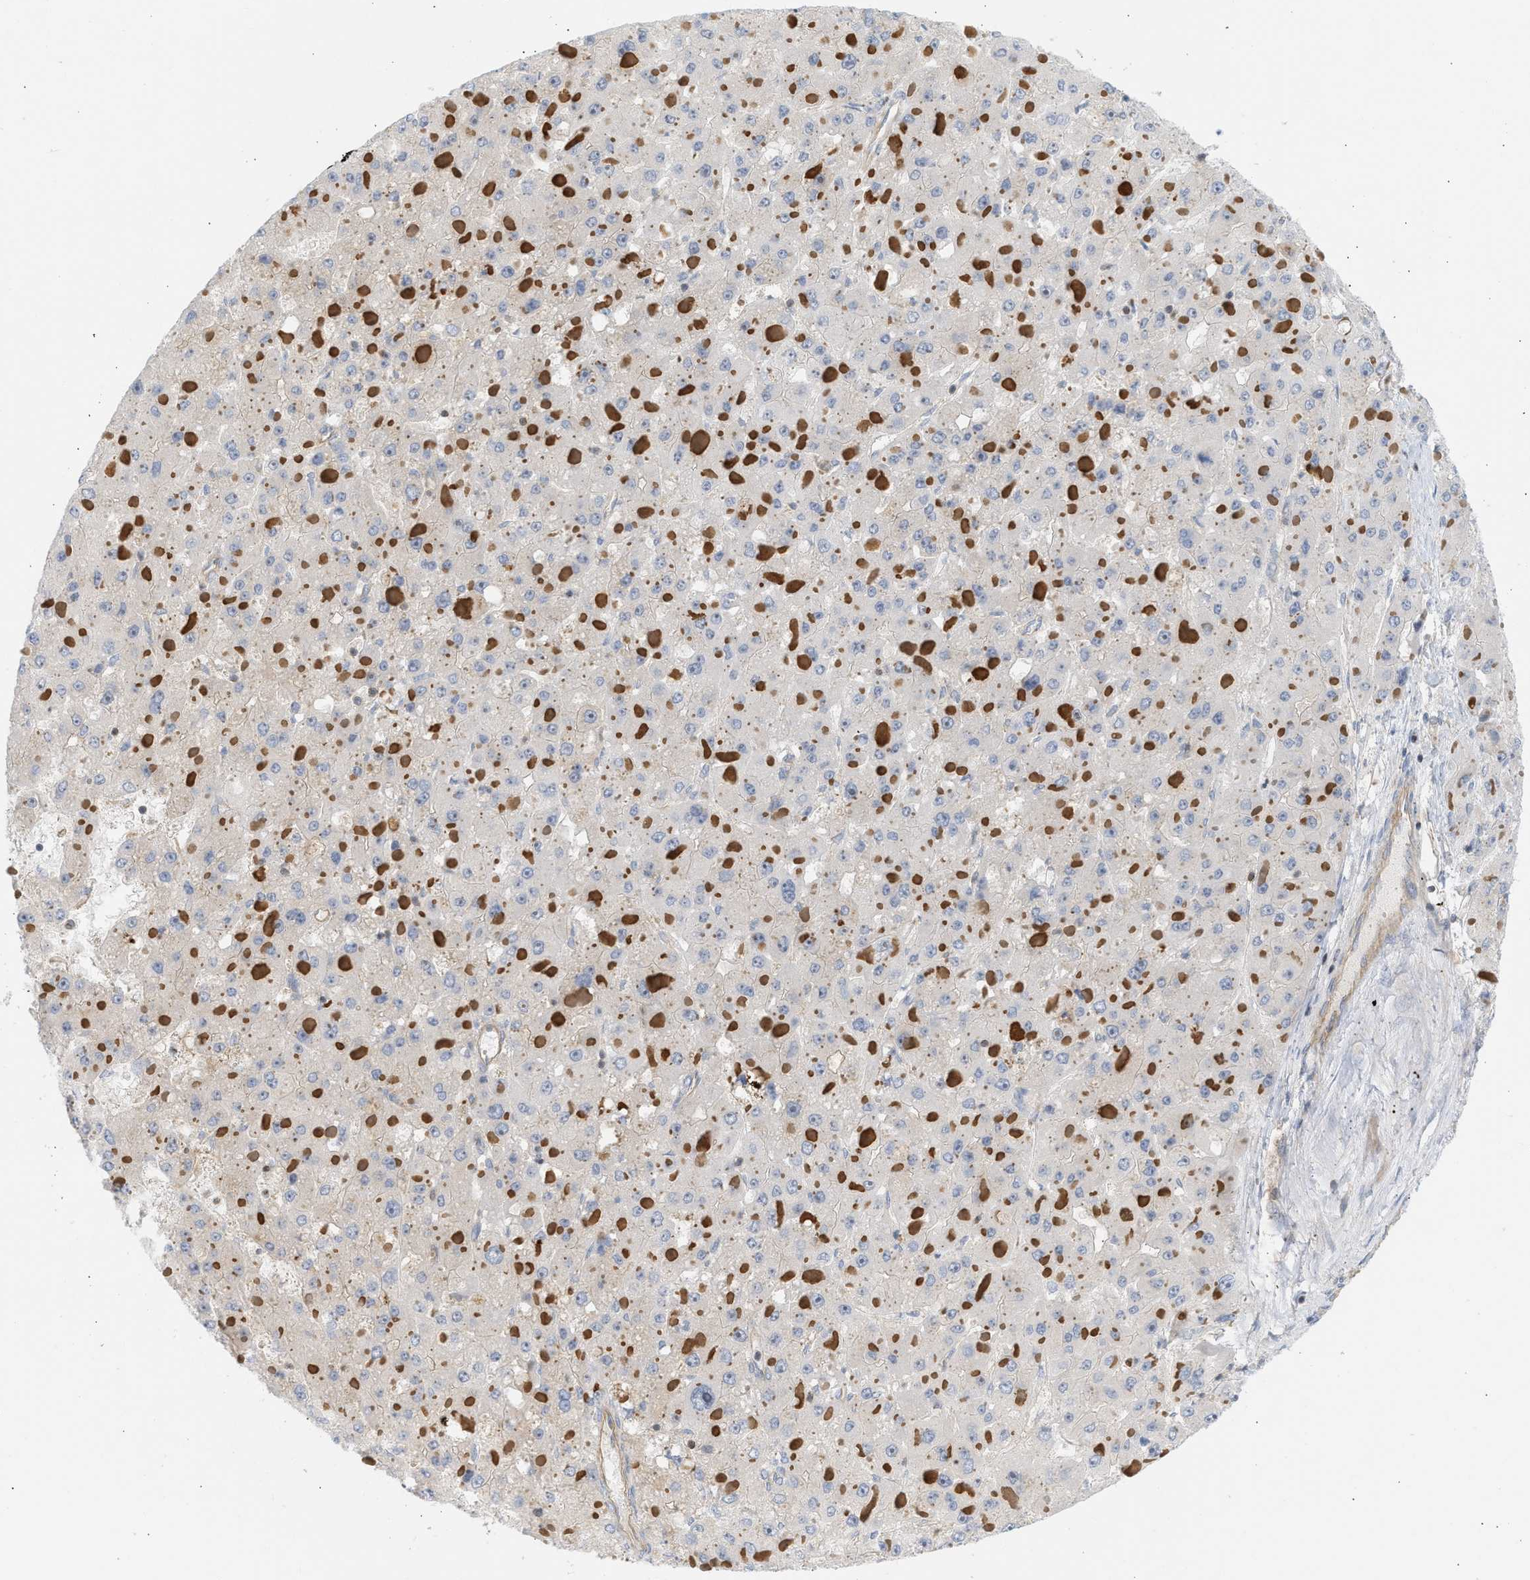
{"staining": {"intensity": "negative", "quantity": "none", "location": "none"}, "tissue": "liver cancer", "cell_type": "Tumor cells", "image_type": "cancer", "snomed": [{"axis": "morphology", "description": "Carcinoma, Hepatocellular, NOS"}, {"axis": "topography", "description": "Liver"}], "caption": "Hepatocellular carcinoma (liver) was stained to show a protein in brown. There is no significant expression in tumor cells.", "gene": "STRN", "patient": {"sex": "female", "age": 73}}